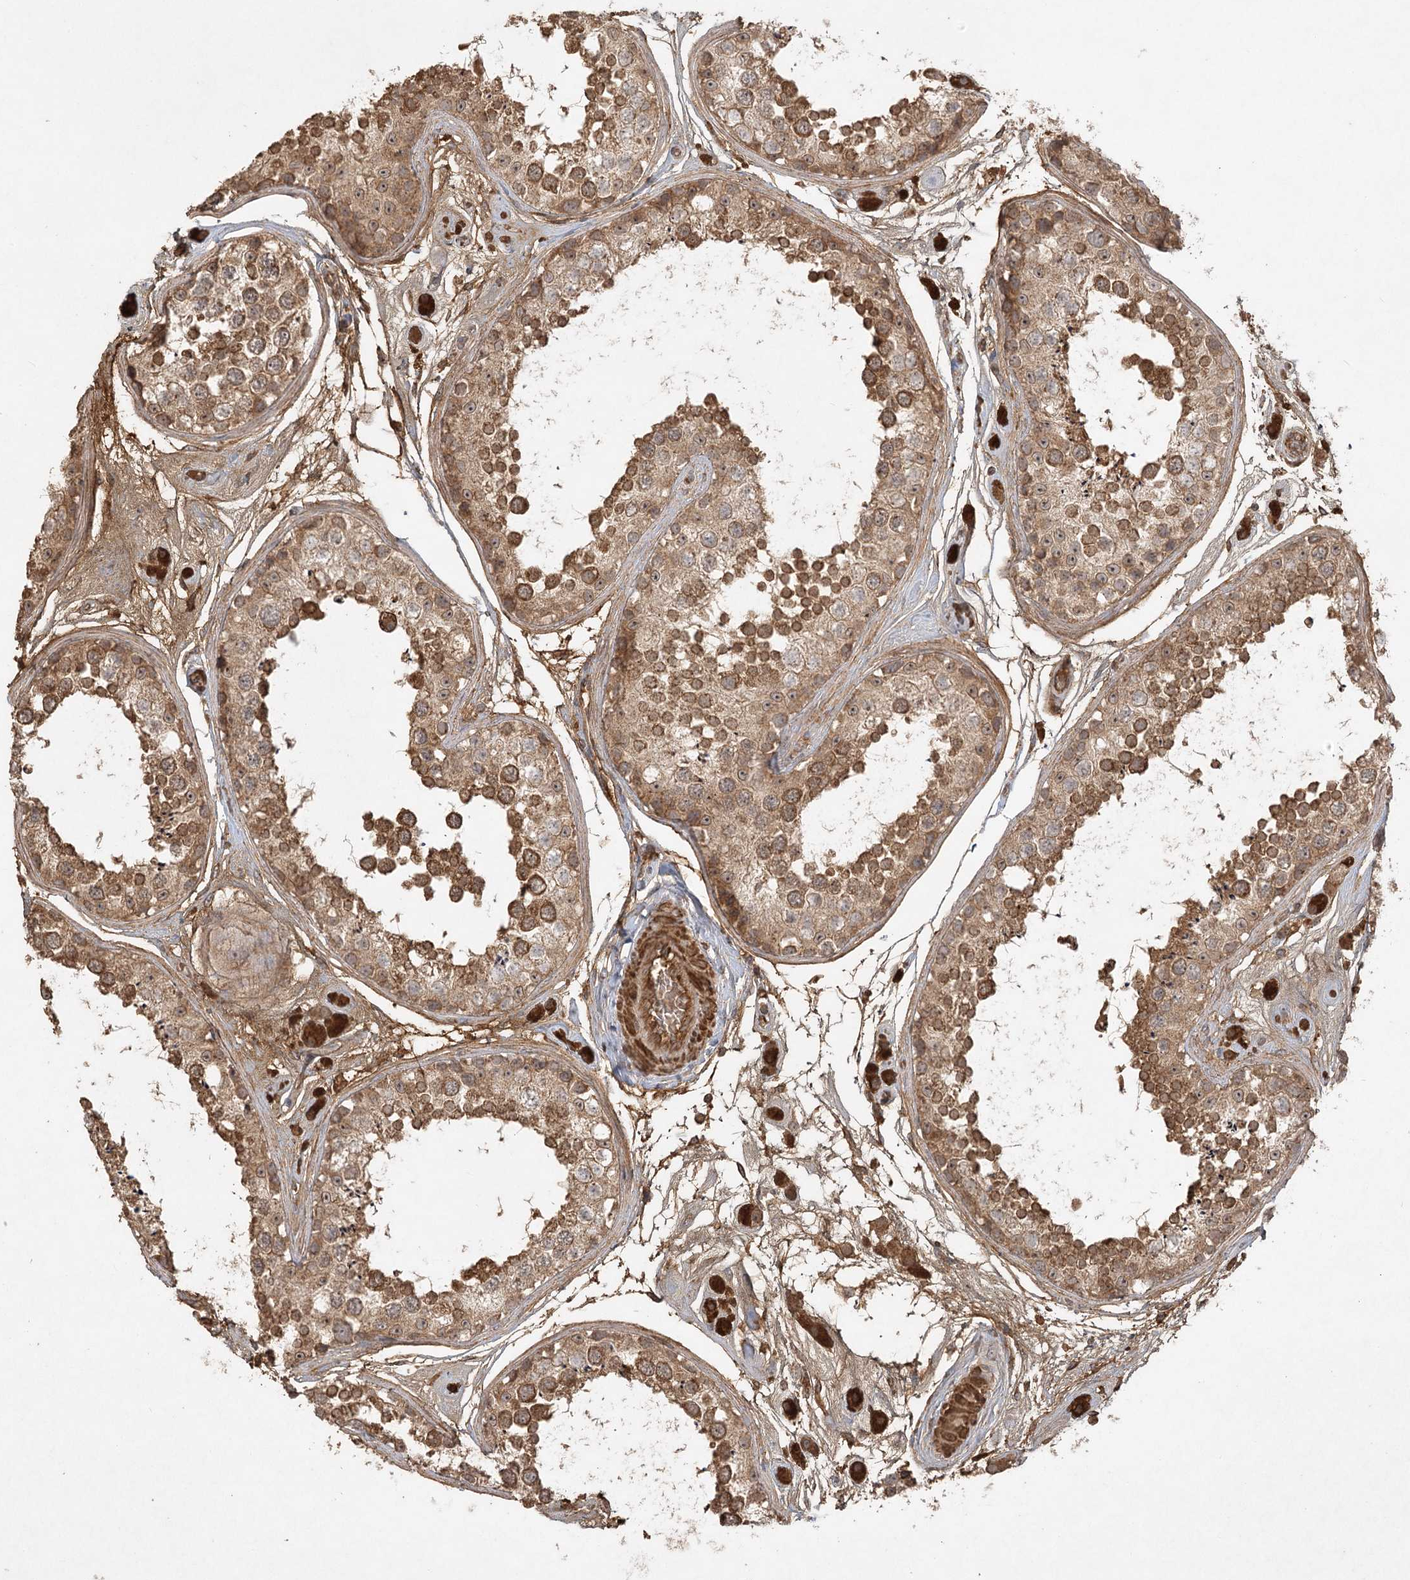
{"staining": {"intensity": "moderate", "quantity": ">75%", "location": "cytoplasmic/membranous"}, "tissue": "testis", "cell_type": "Cells in seminiferous ducts", "image_type": "normal", "snomed": [{"axis": "morphology", "description": "Normal tissue, NOS"}, {"axis": "topography", "description": "Testis"}], "caption": "A brown stain labels moderate cytoplasmic/membranous expression of a protein in cells in seminiferous ducts of unremarkable human testis. (Stains: DAB (3,3'-diaminobenzidine) in brown, nuclei in blue, Microscopy: brightfield microscopy at high magnification).", "gene": "ARL13A", "patient": {"sex": "male", "age": 25}}